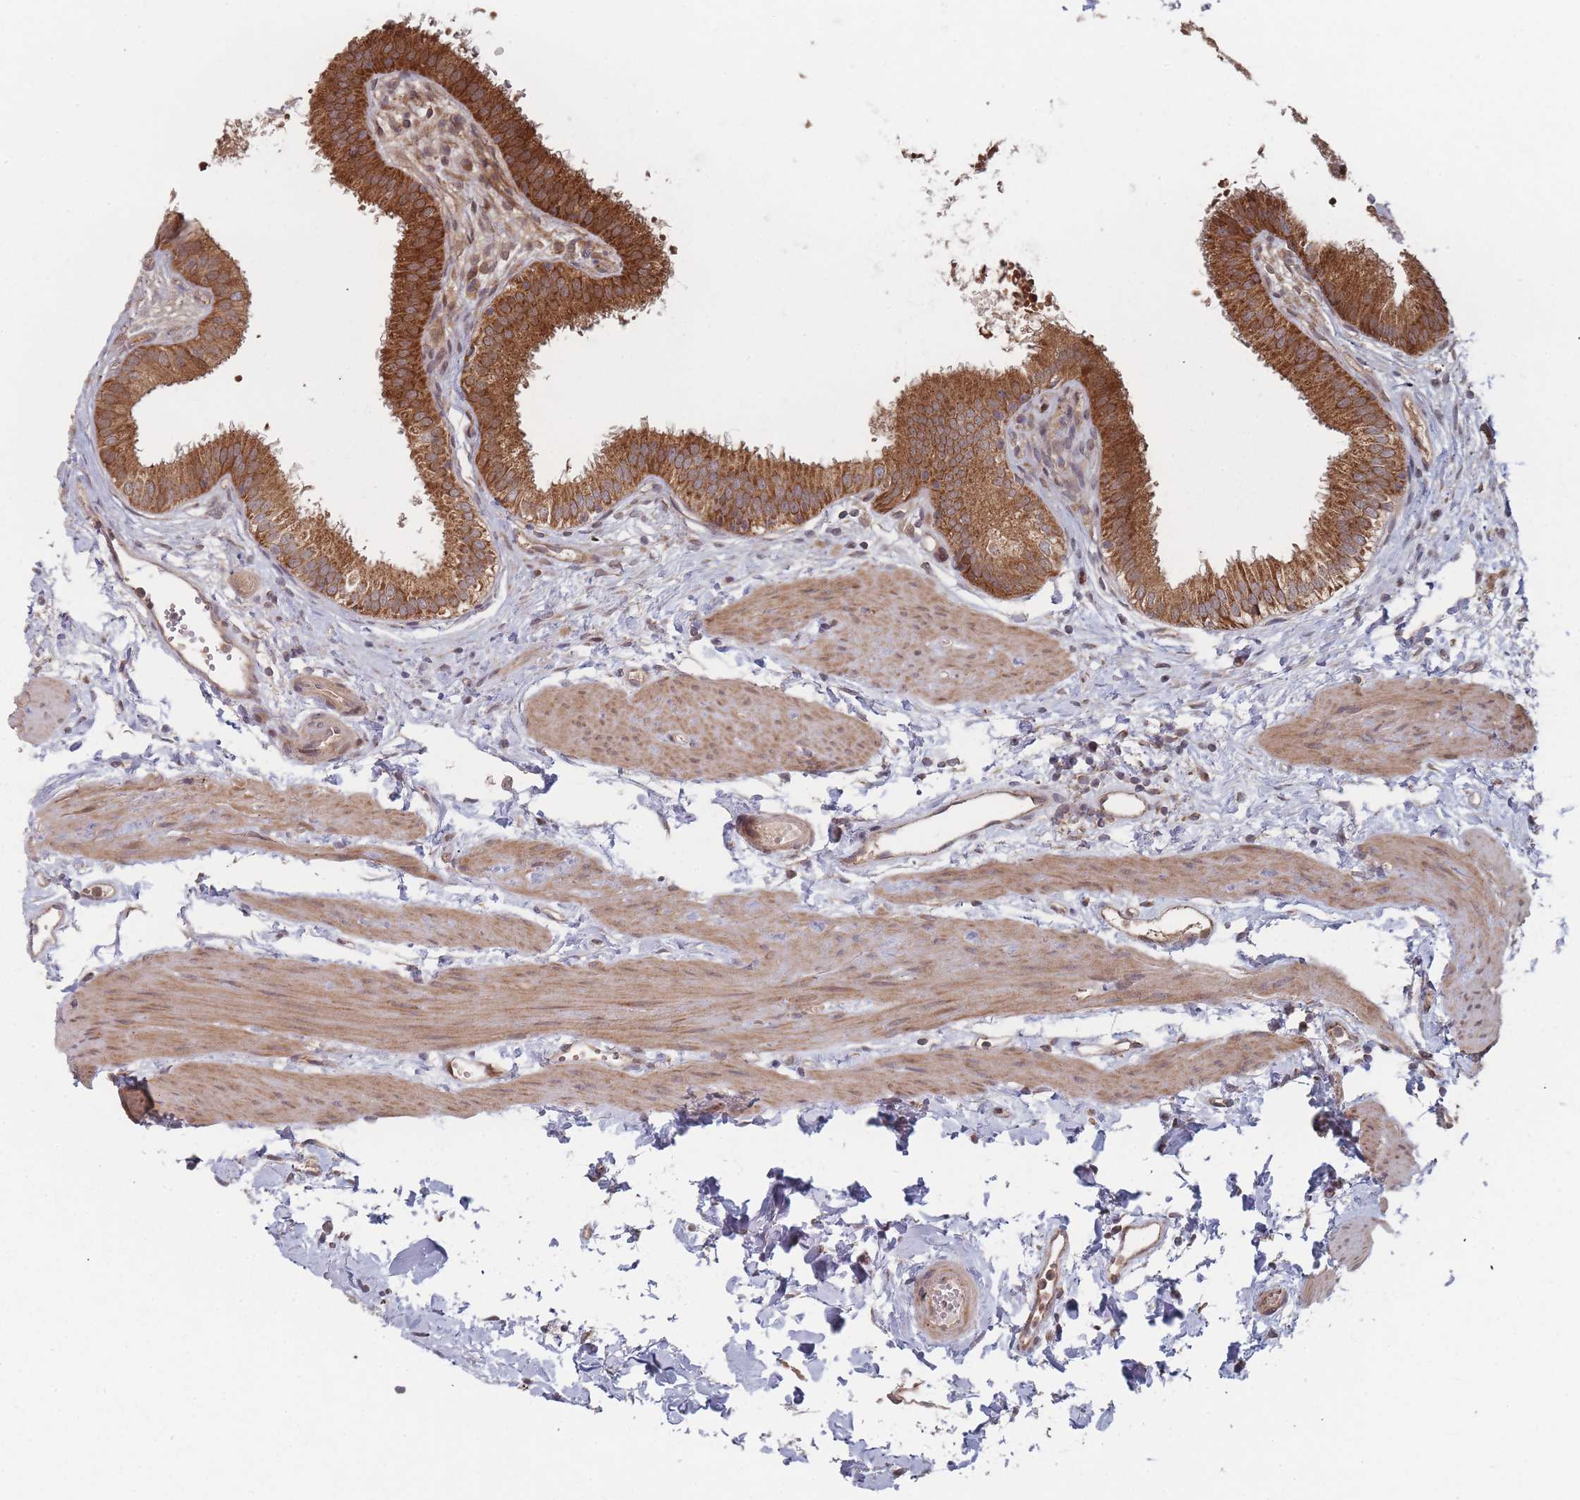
{"staining": {"intensity": "strong", "quantity": ">75%", "location": "cytoplasmic/membranous"}, "tissue": "gallbladder", "cell_type": "Glandular cells", "image_type": "normal", "snomed": [{"axis": "morphology", "description": "Normal tissue, NOS"}, {"axis": "topography", "description": "Gallbladder"}], "caption": "Immunohistochemistry image of normal gallbladder: human gallbladder stained using immunohistochemistry shows high levels of strong protein expression localized specifically in the cytoplasmic/membranous of glandular cells, appearing as a cytoplasmic/membranous brown color.", "gene": "PSMB3", "patient": {"sex": "female", "age": 54}}